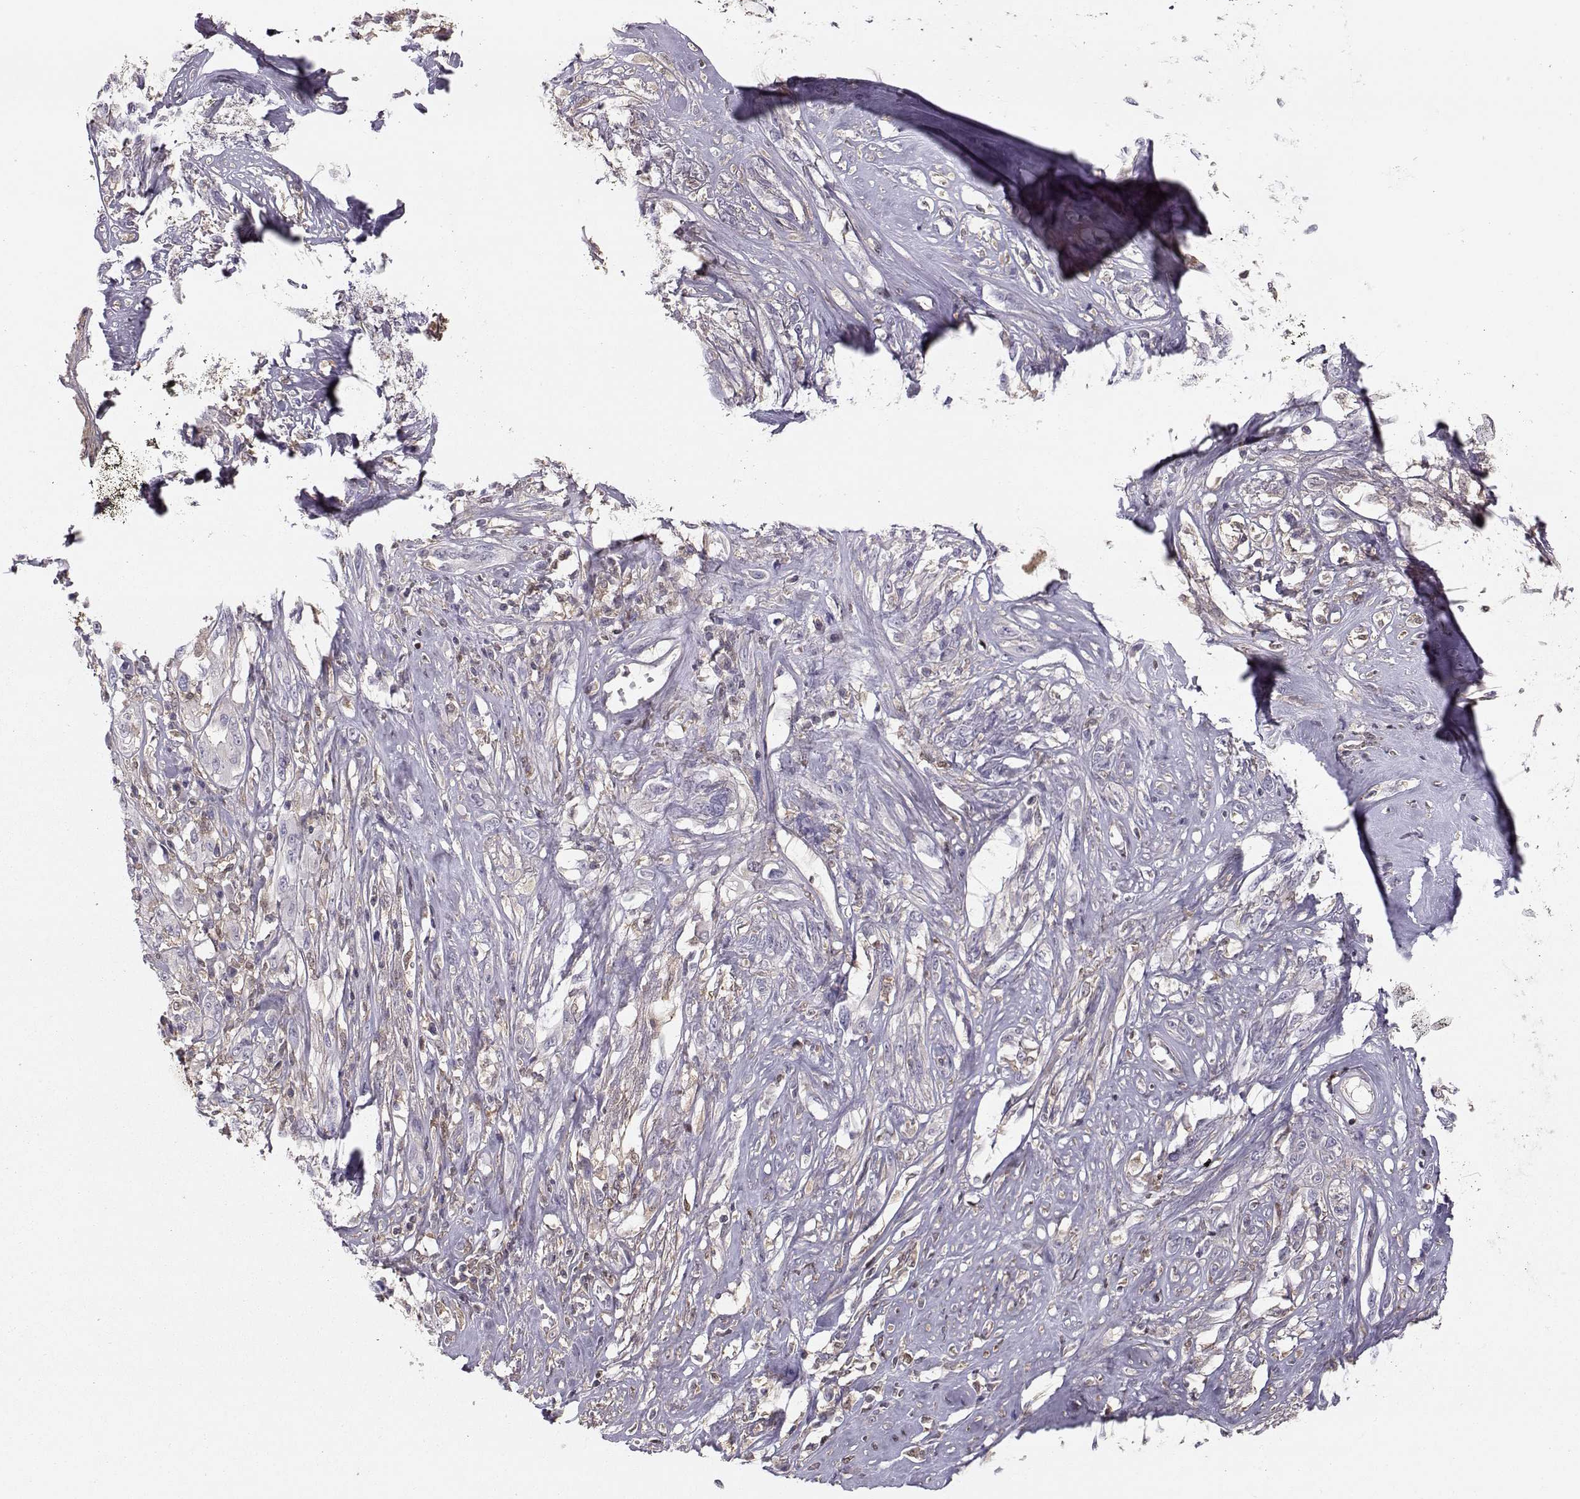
{"staining": {"intensity": "negative", "quantity": "none", "location": "none"}, "tissue": "melanoma", "cell_type": "Tumor cells", "image_type": "cancer", "snomed": [{"axis": "morphology", "description": "Malignant melanoma, NOS"}, {"axis": "topography", "description": "Skin"}], "caption": "IHC histopathology image of malignant melanoma stained for a protein (brown), which displays no expression in tumor cells.", "gene": "ASB16", "patient": {"sex": "female", "age": 91}}